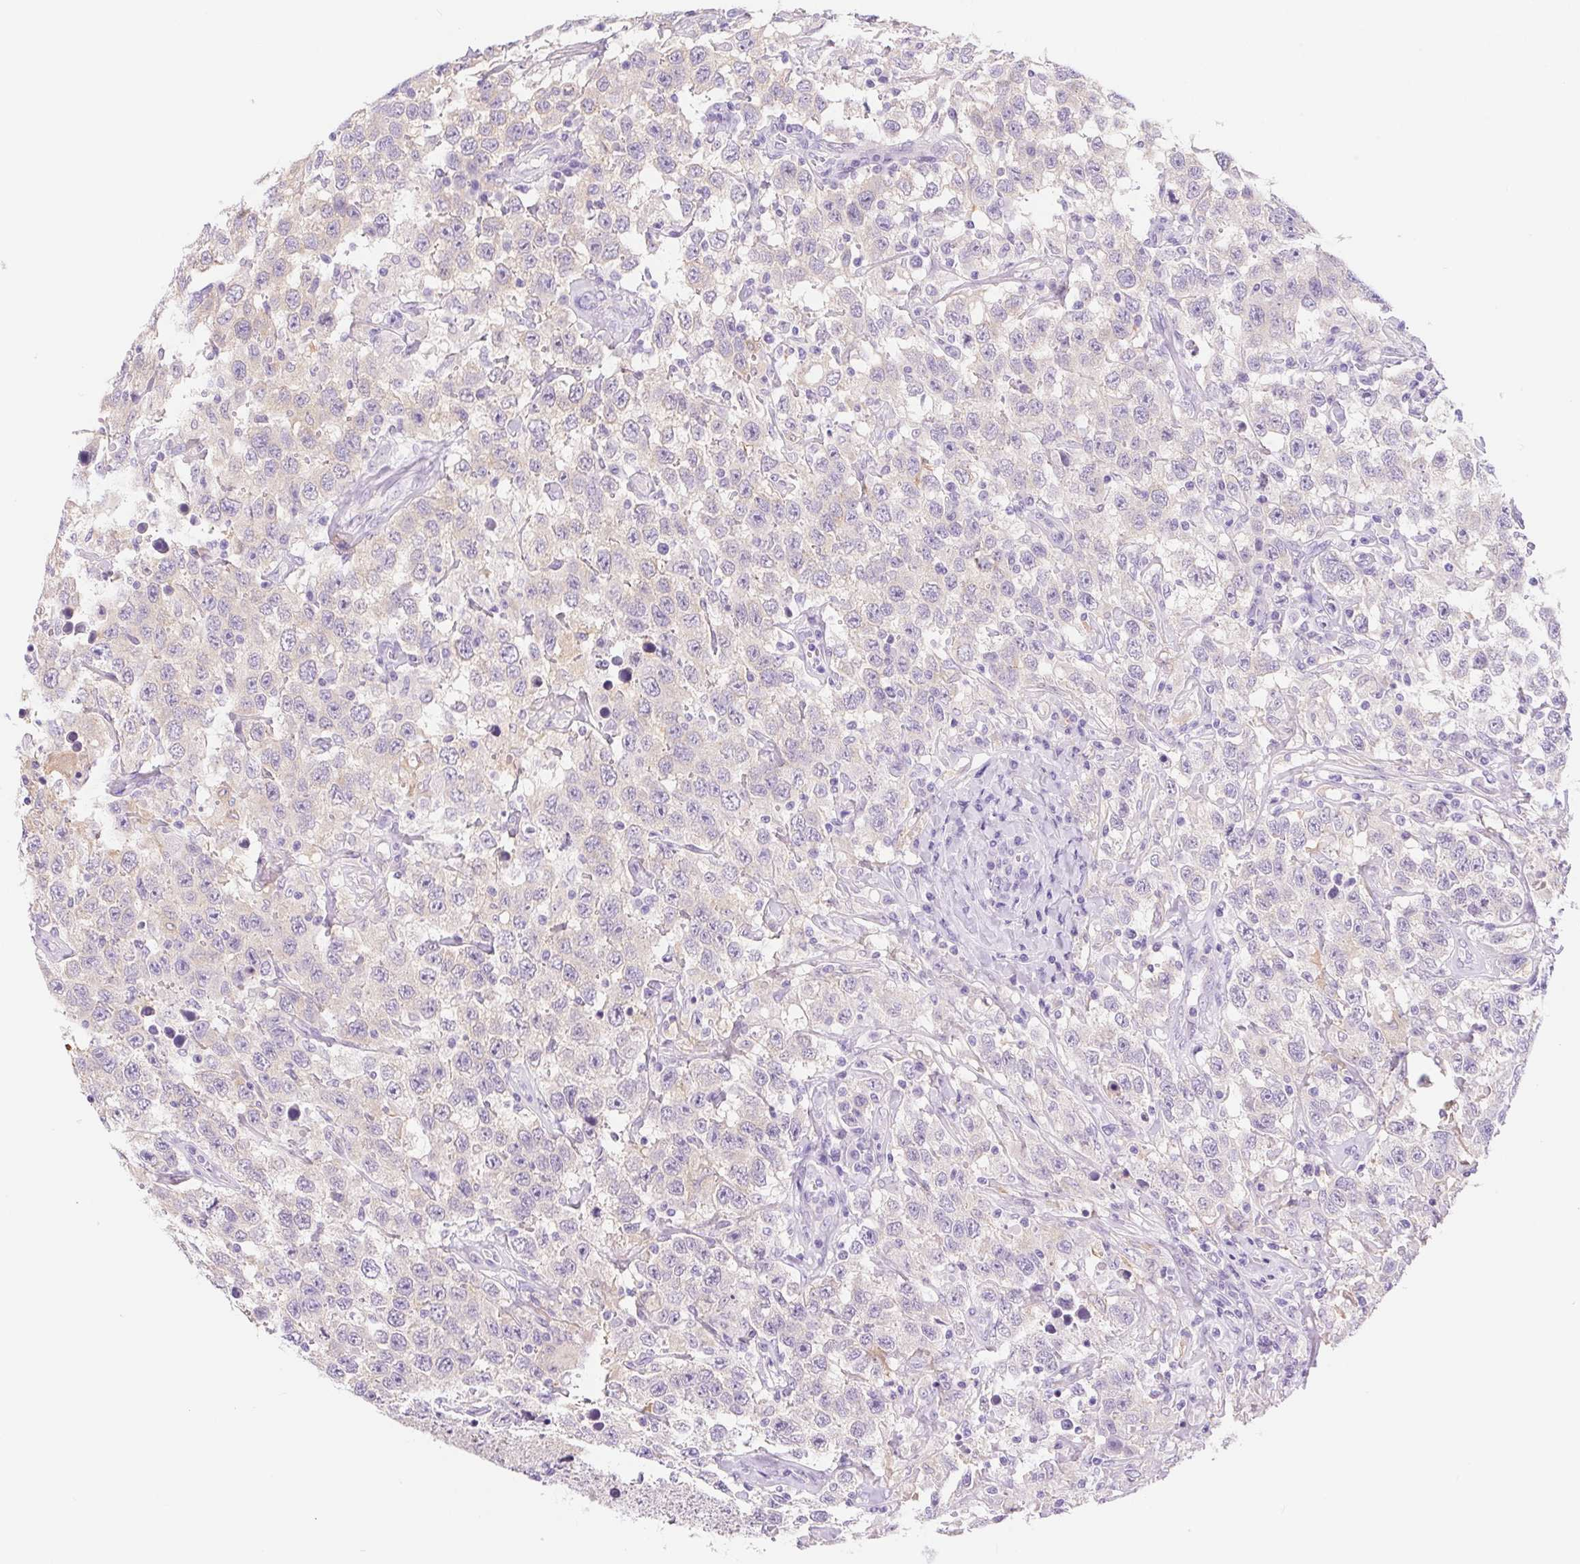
{"staining": {"intensity": "negative", "quantity": "none", "location": "none"}, "tissue": "testis cancer", "cell_type": "Tumor cells", "image_type": "cancer", "snomed": [{"axis": "morphology", "description": "Seminoma, NOS"}, {"axis": "topography", "description": "Testis"}], "caption": "Testis cancer was stained to show a protein in brown. There is no significant staining in tumor cells.", "gene": "DYNC2LI1", "patient": {"sex": "male", "age": 41}}